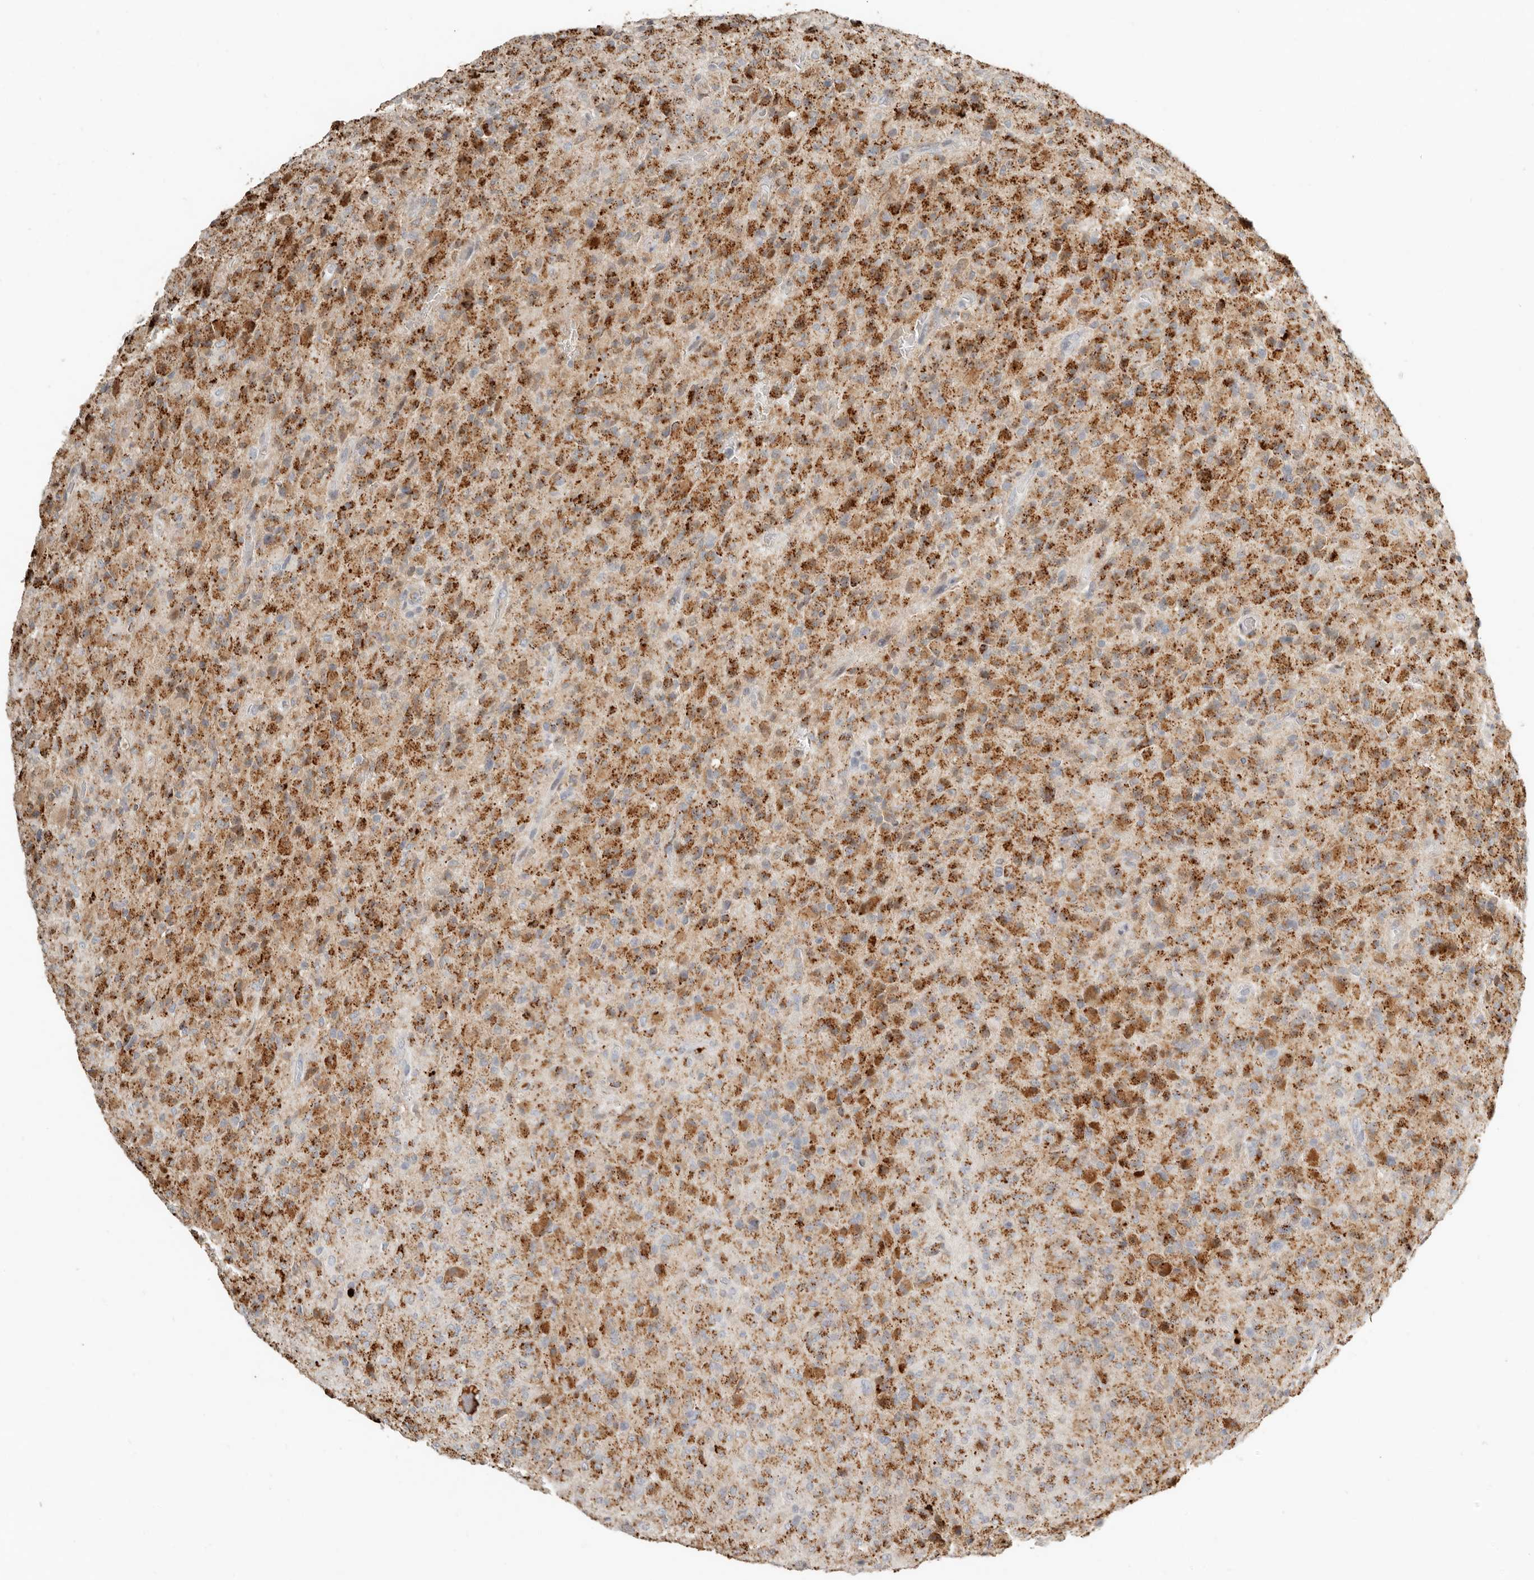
{"staining": {"intensity": "moderate", "quantity": ">75%", "location": "cytoplasmic/membranous"}, "tissue": "glioma", "cell_type": "Tumor cells", "image_type": "cancer", "snomed": [{"axis": "morphology", "description": "Glioma, malignant, High grade"}, {"axis": "topography", "description": "Brain"}], "caption": "Protein staining of malignant glioma (high-grade) tissue displays moderate cytoplasmic/membranous staining in about >75% of tumor cells. (IHC, brightfield microscopy, high magnification).", "gene": "KLHL38", "patient": {"sex": "female", "age": 57}}